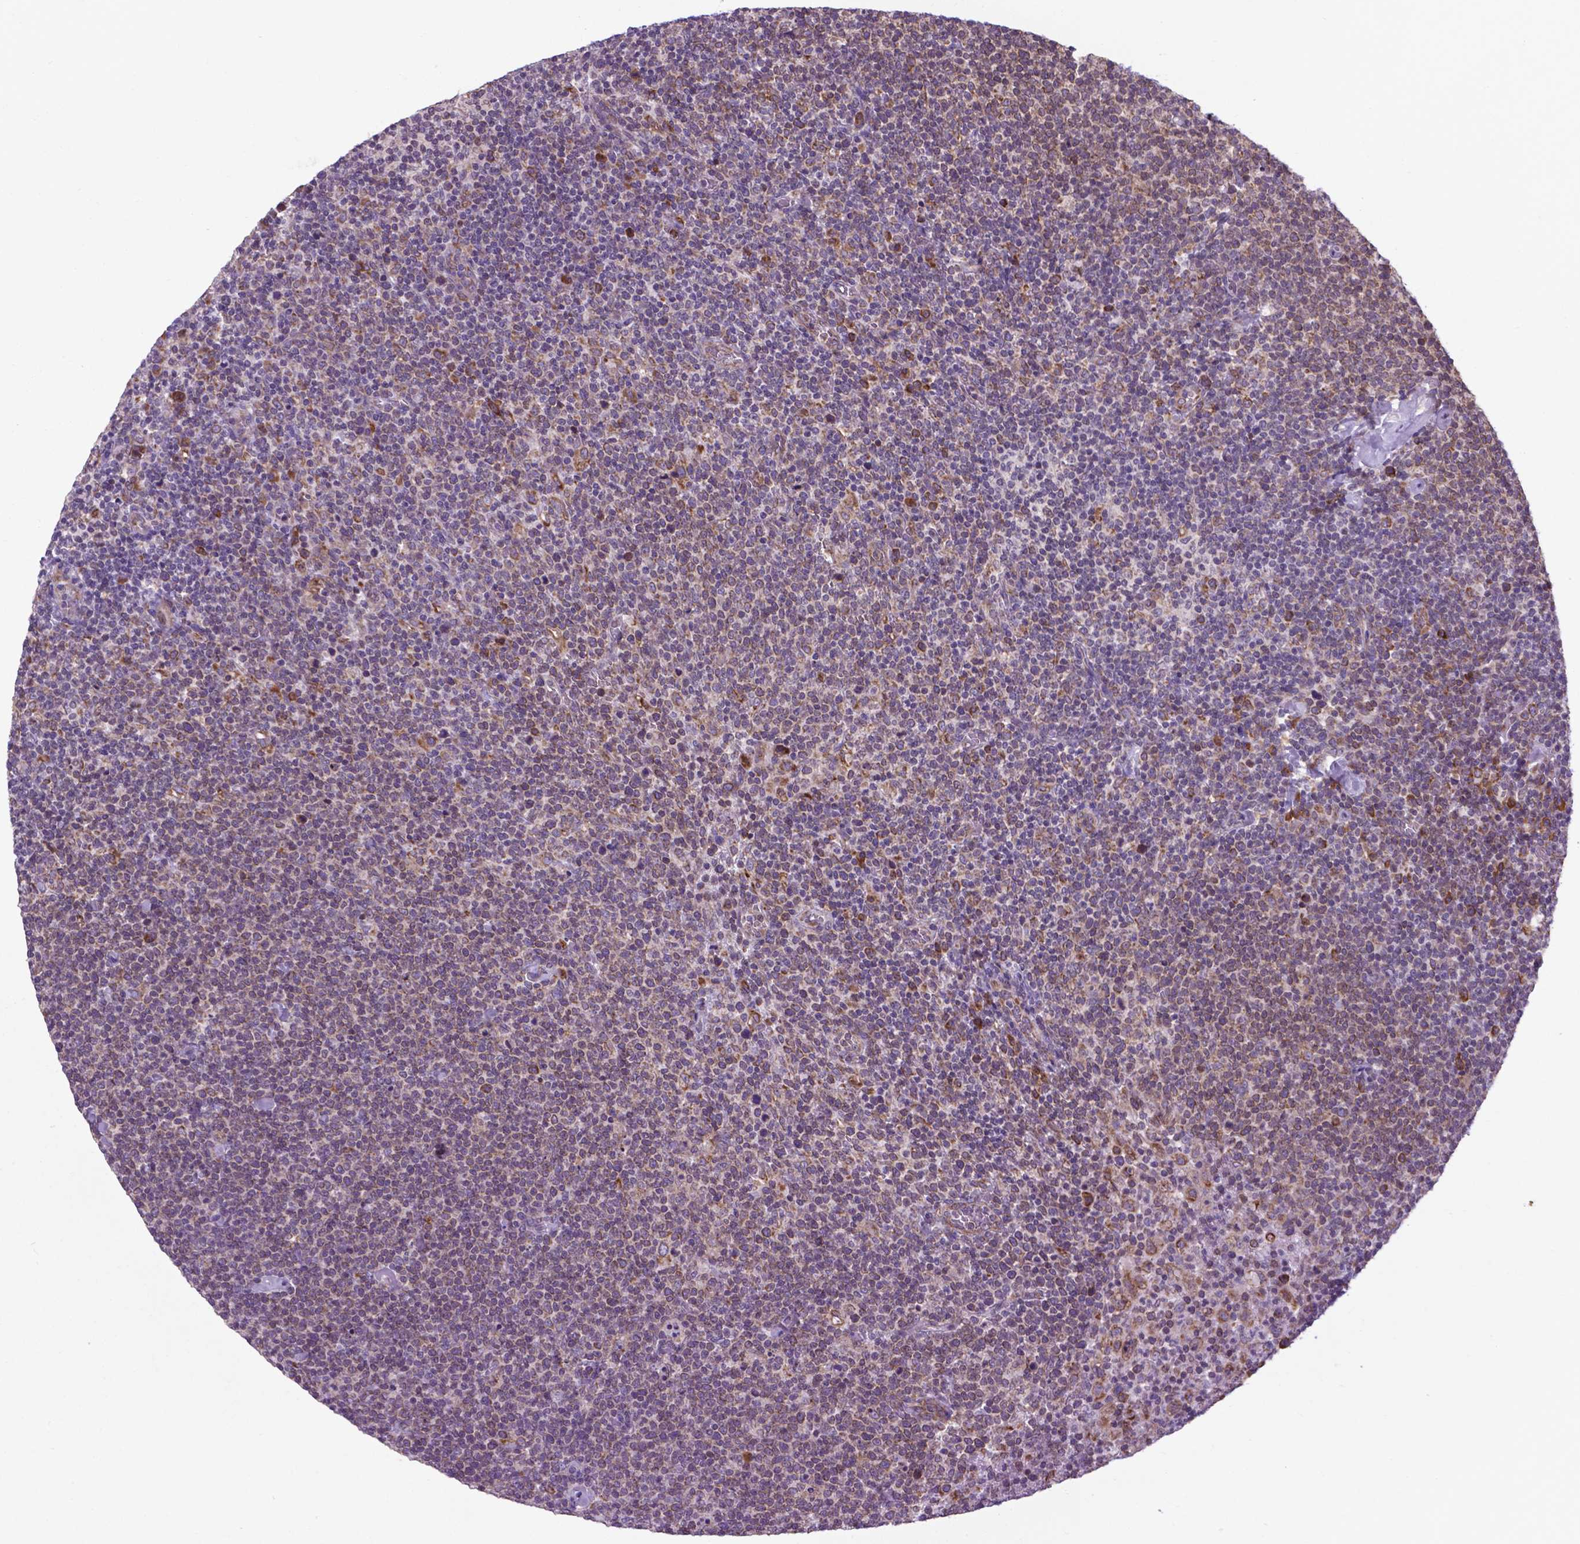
{"staining": {"intensity": "weak", "quantity": "25%-75%", "location": "cytoplasmic/membranous"}, "tissue": "lymphoma", "cell_type": "Tumor cells", "image_type": "cancer", "snomed": [{"axis": "morphology", "description": "Malignant lymphoma, non-Hodgkin's type, High grade"}, {"axis": "topography", "description": "Lymph node"}], "caption": "Protein expression analysis of lymphoma reveals weak cytoplasmic/membranous staining in about 25%-75% of tumor cells.", "gene": "WDR83OS", "patient": {"sex": "male", "age": 61}}